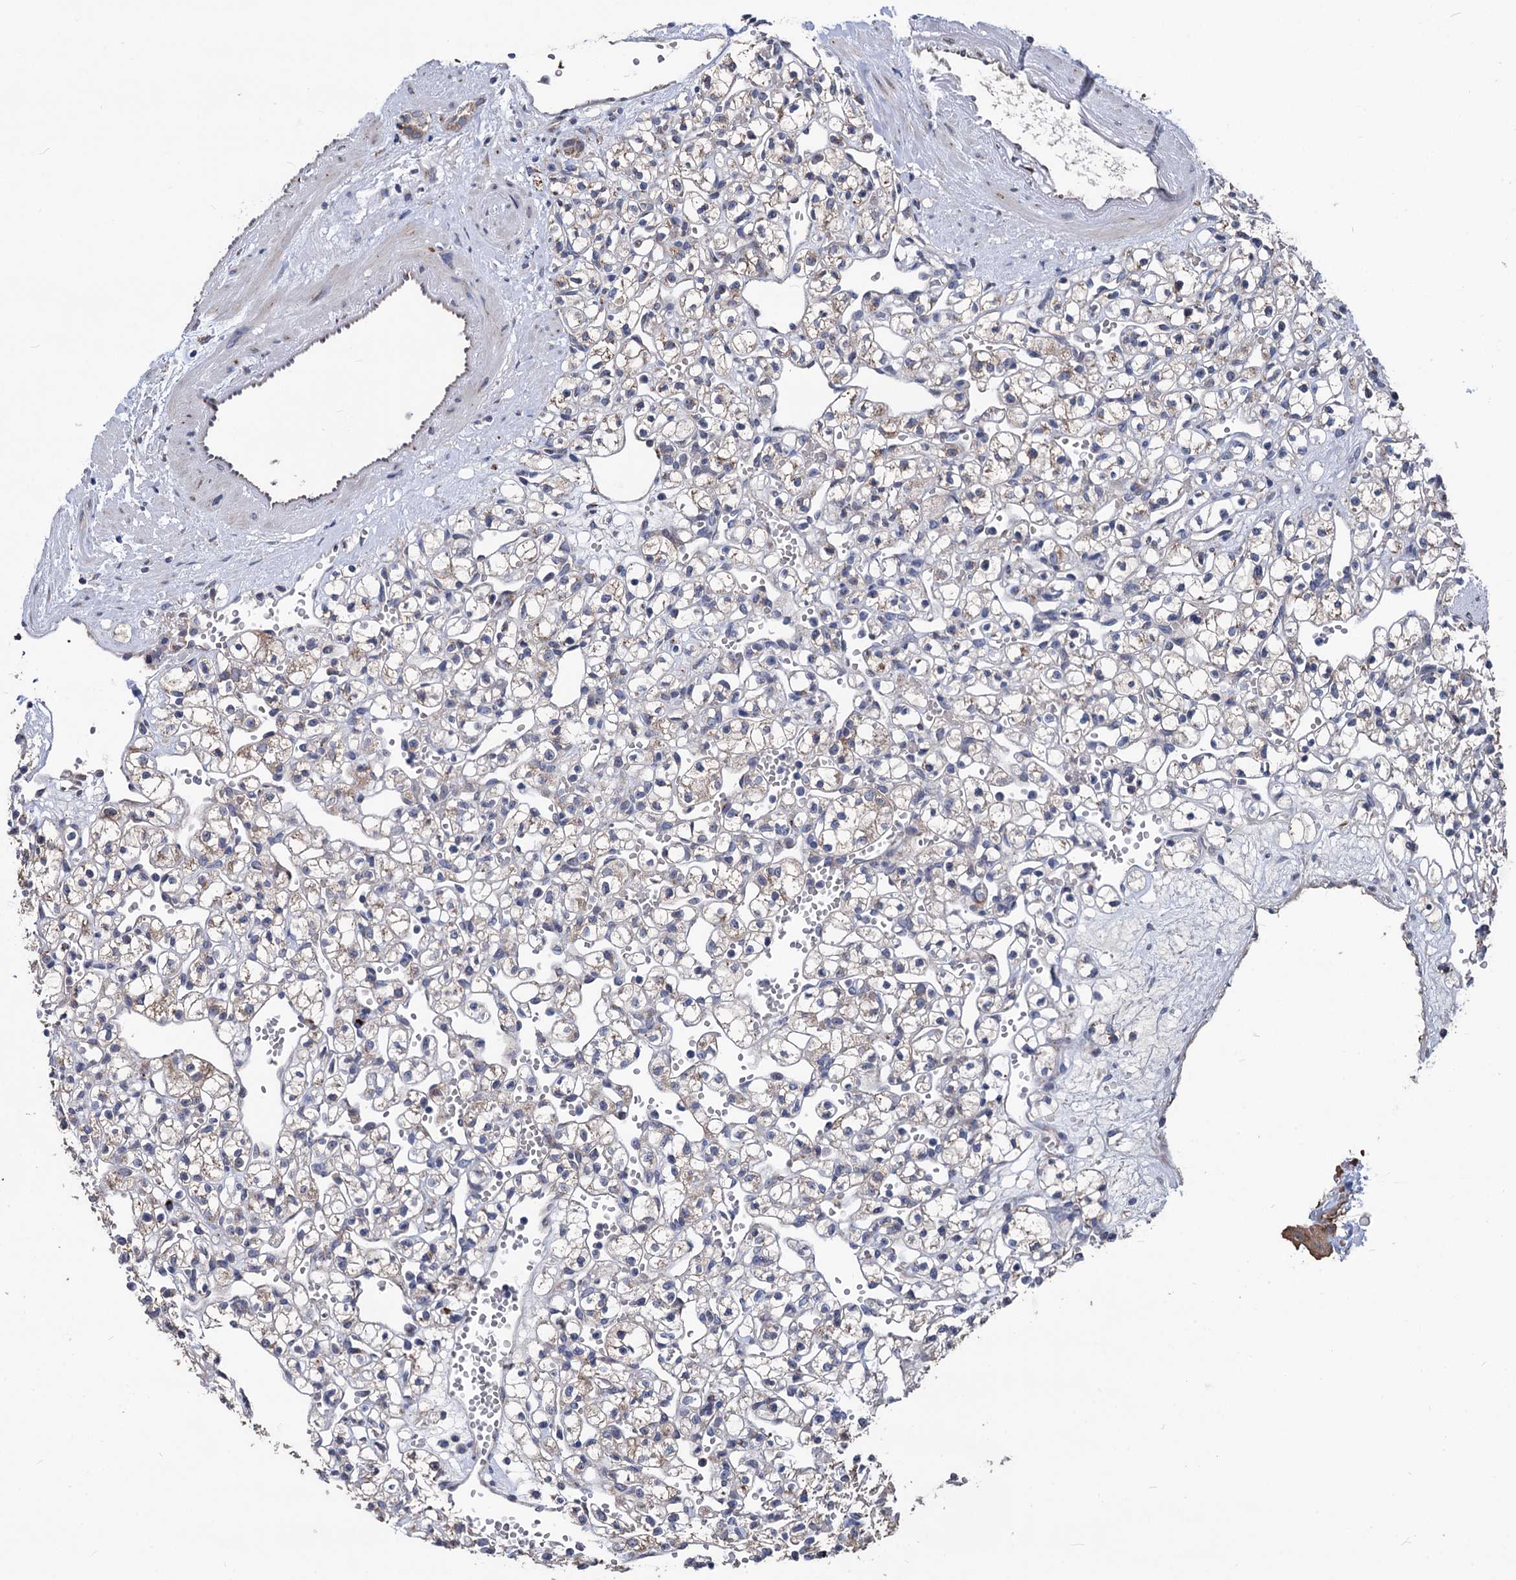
{"staining": {"intensity": "weak", "quantity": "<25%", "location": "cytoplasmic/membranous"}, "tissue": "renal cancer", "cell_type": "Tumor cells", "image_type": "cancer", "snomed": [{"axis": "morphology", "description": "Adenocarcinoma, NOS"}, {"axis": "topography", "description": "Kidney"}], "caption": "DAB immunohistochemical staining of renal adenocarcinoma exhibits no significant positivity in tumor cells.", "gene": "SMAGP", "patient": {"sex": "female", "age": 59}}